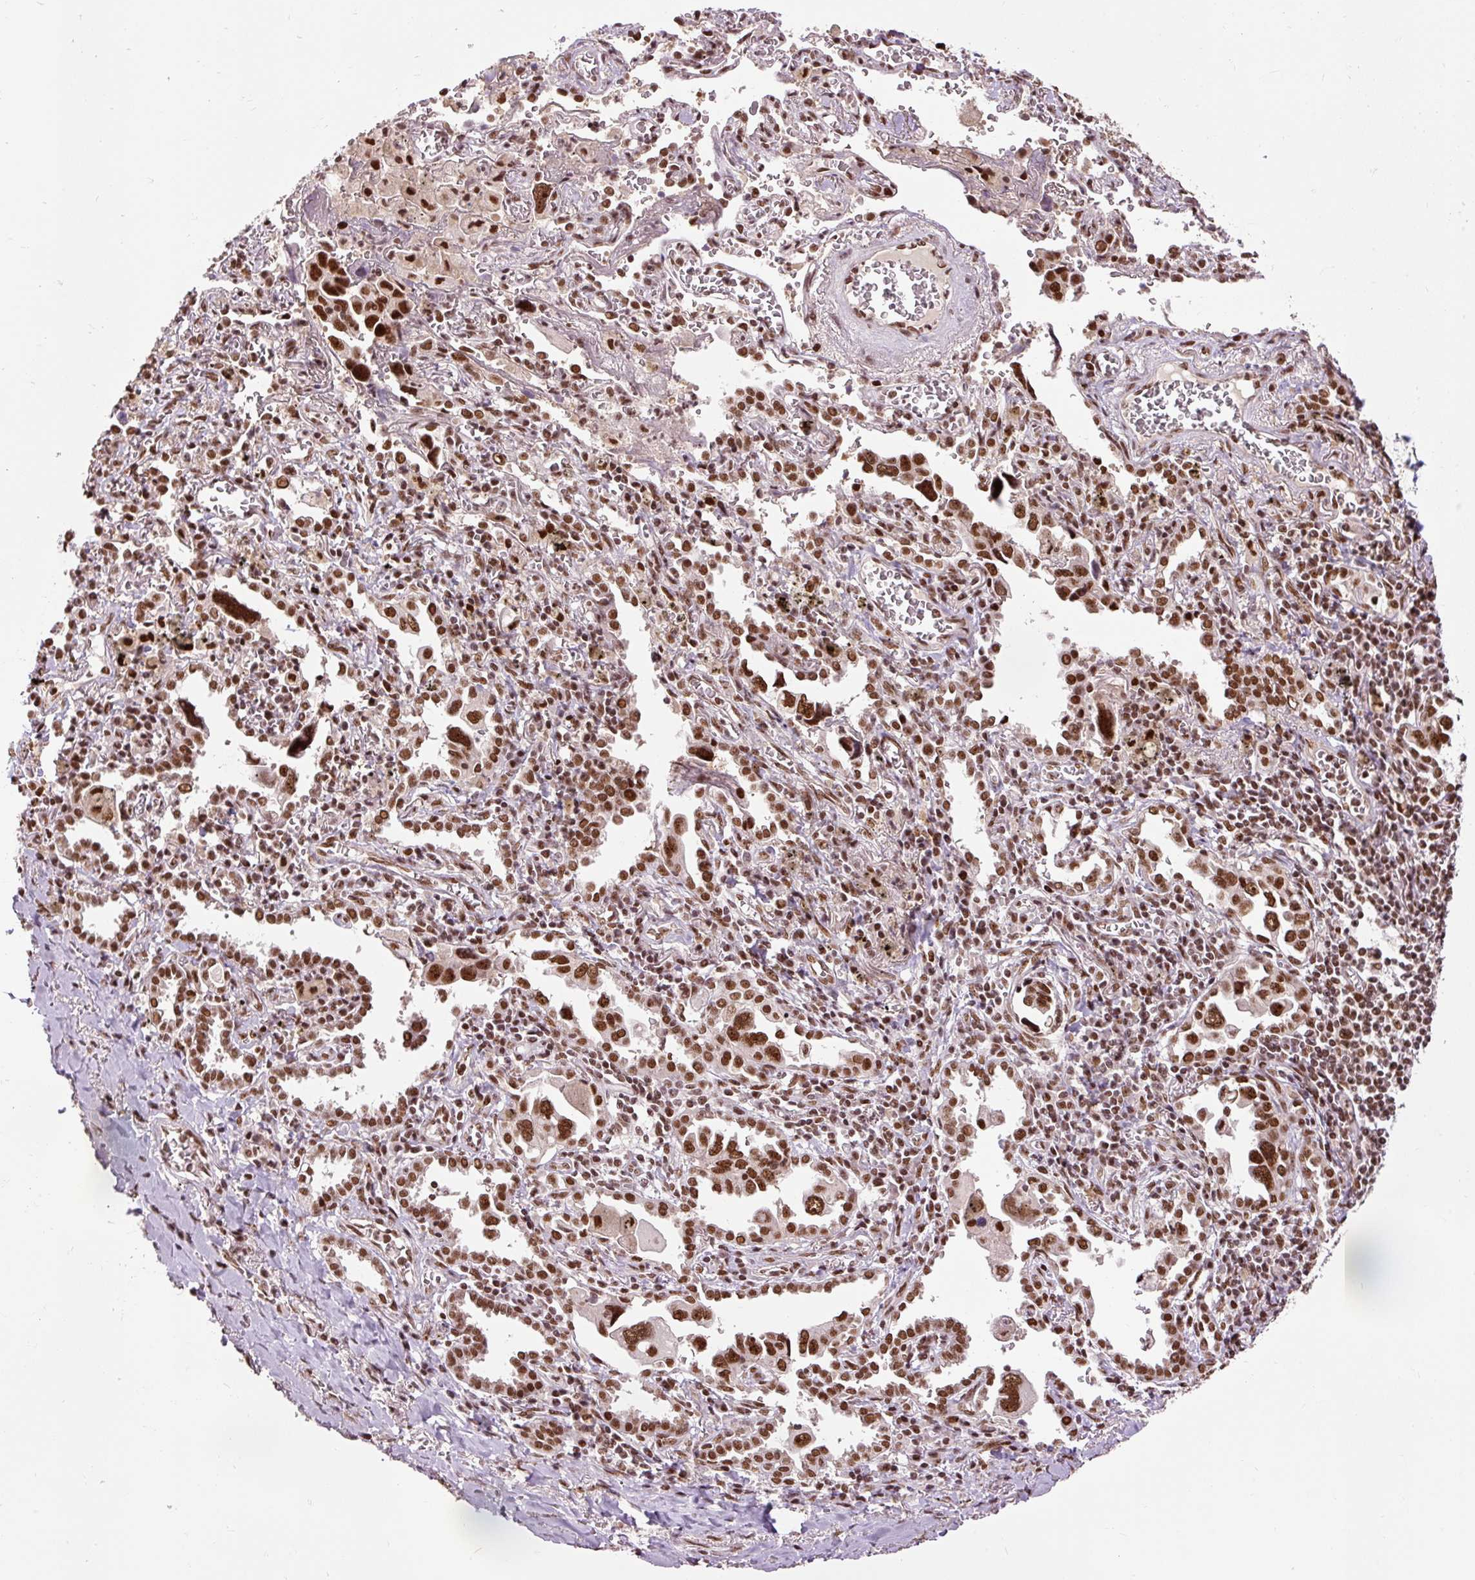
{"staining": {"intensity": "strong", "quantity": ">75%", "location": "nuclear"}, "tissue": "lung cancer", "cell_type": "Tumor cells", "image_type": "cancer", "snomed": [{"axis": "morphology", "description": "Adenocarcinoma, NOS"}, {"axis": "topography", "description": "Lung"}], "caption": "Adenocarcinoma (lung) stained with a brown dye displays strong nuclear positive expression in approximately >75% of tumor cells.", "gene": "ZBTB44", "patient": {"sex": "male", "age": 76}}